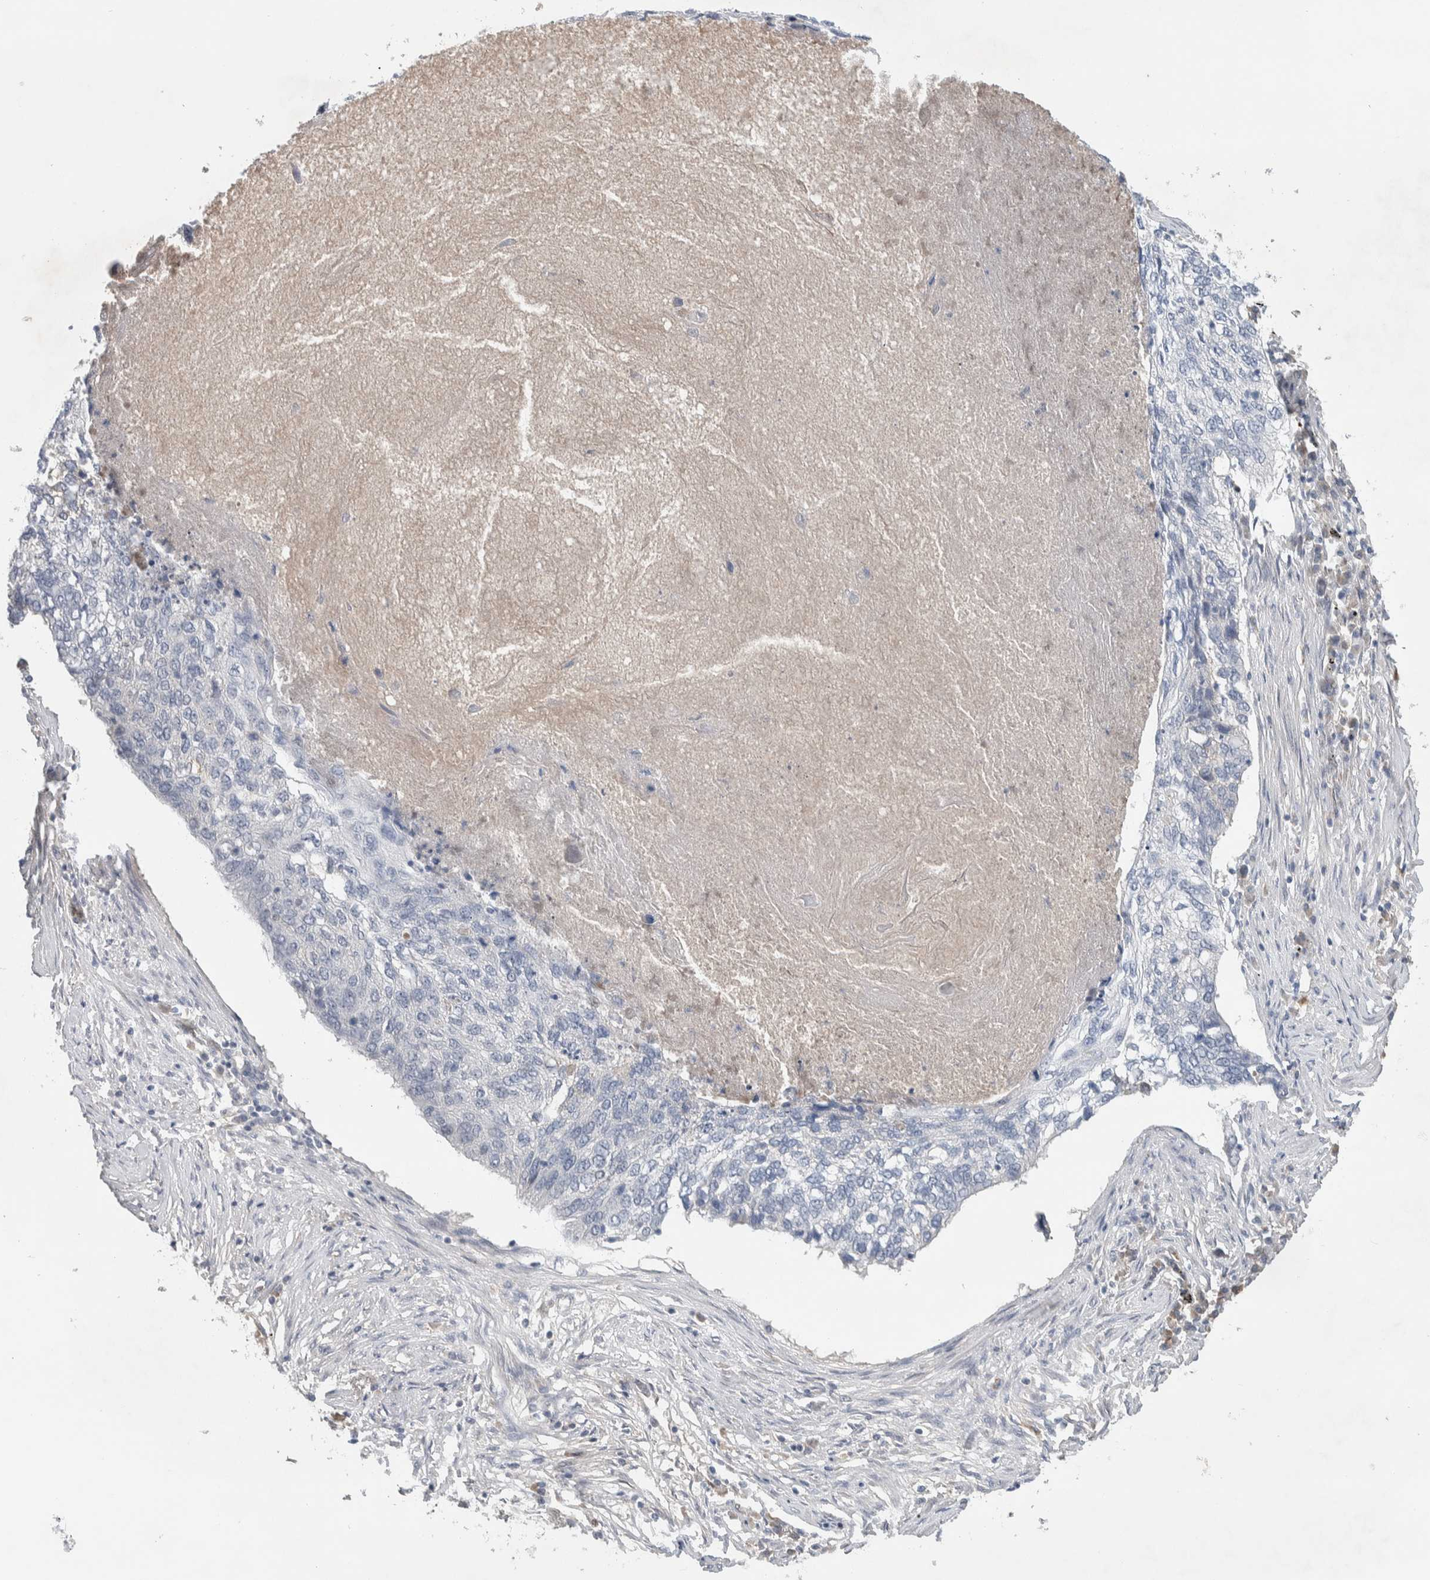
{"staining": {"intensity": "negative", "quantity": "none", "location": "none"}, "tissue": "lung cancer", "cell_type": "Tumor cells", "image_type": "cancer", "snomed": [{"axis": "morphology", "description": "Squamous cell carcinoma, NOS"}, {"axis": "topography", "description": "Lung"}], "caption": "Immunohistochemistry (IHC) micrograph of human lung cancer (squamous cell carcinoma) stained for a protein (brown), which displays no staining in tumor cells. (Brightfield microscopy of DAB (3,3'-diaminobenzidine) IHC at high magnification).", "gene": "DEPTOR", "patient": {"sex": "female", "age": 63}}